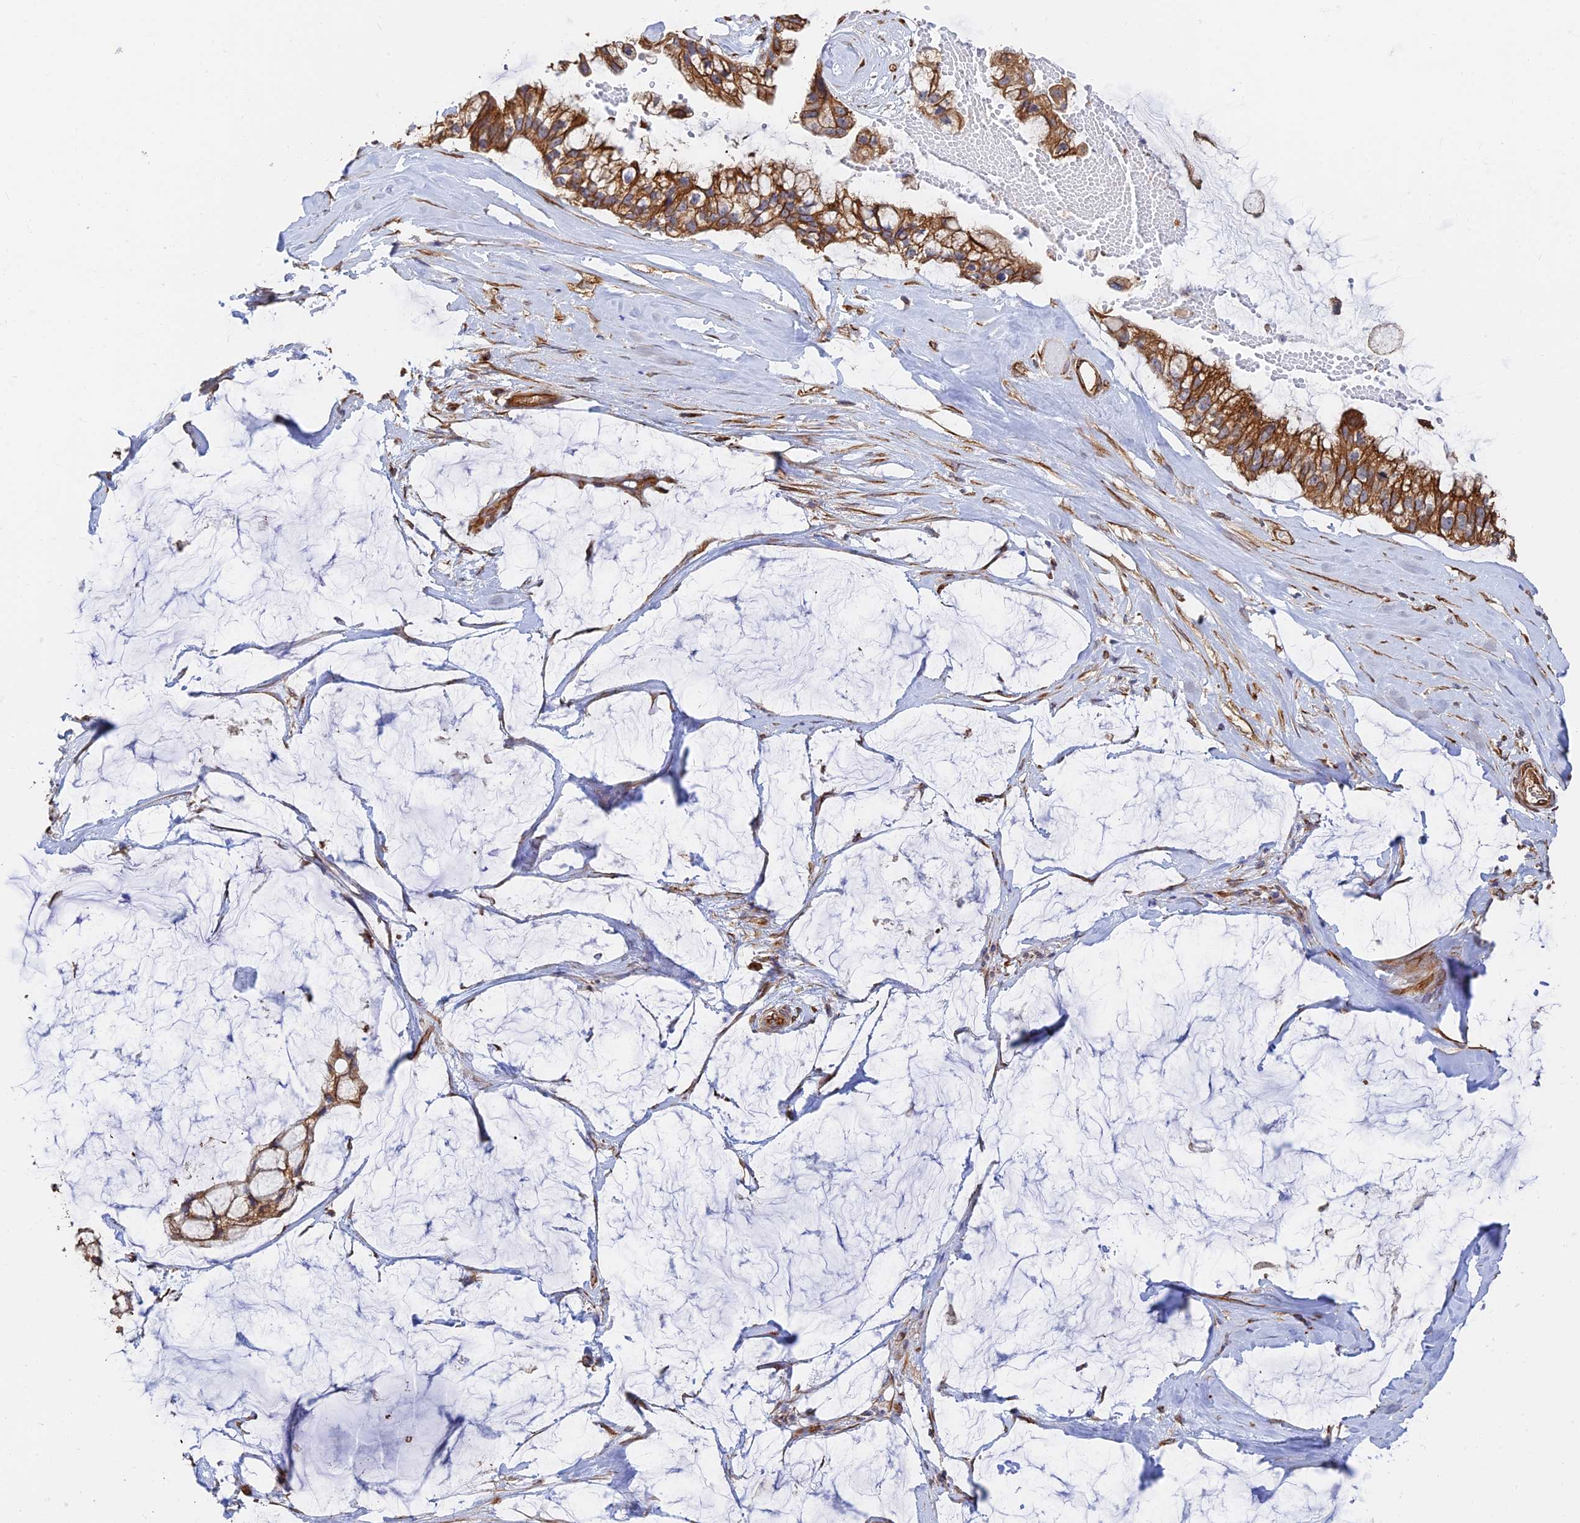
{"staining": {"intensity": "strong", "quantity": ">75%", "location": "cytoplasmic/membranous"}, "tissue": "ovarian cancer", "cell_type": "Tumor cells", "image_type": "cancer", "snomed": [{"axis": "morphology", "description": "Cystadenocarcinoma, mucinous, NOS"}, {"axis": "topography", "description": "Ovary"}], "caption": "Tumor cells show high levels of strong cytoplasmic/membranous expression in approximately >75% of cells in ovarian mucinous cystadenocarcinoma. (DAB (3,3'-diaminobenzidine) IHC, brown staining for protein, blue staining for nuclei).", "gene": "WBP11", "patient": {"sex": "female", "age": 39}}